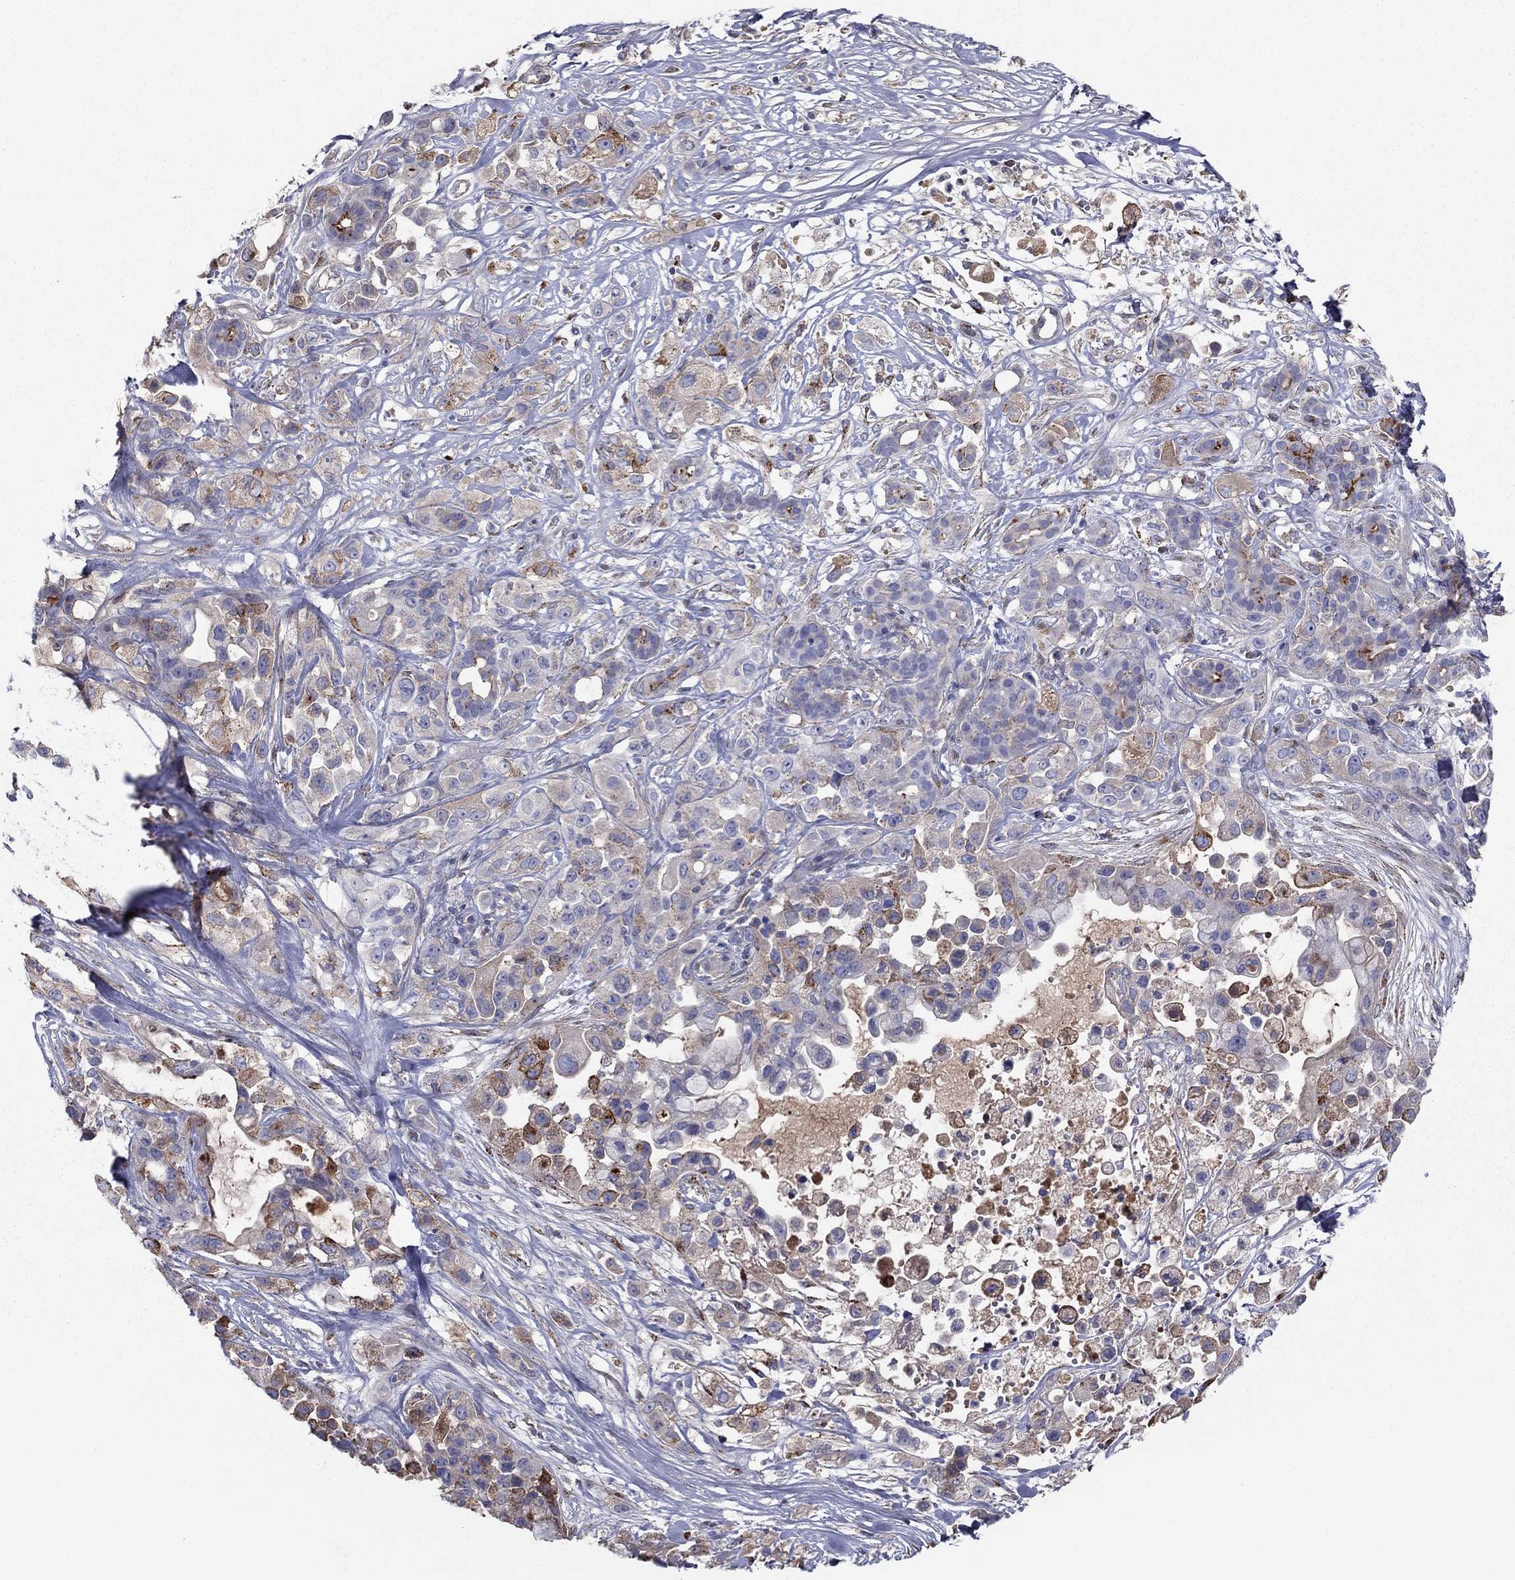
{"staining": {"intensity": "strong", "quantity": "<25%", "location": "cytoplasmic/membranous"}, "tissue": "pancreatic cancer", "cell_type": "Tumor cells", "image_type": "cancer", "snomed": [{"axis": "morphology", "description": "Adenocarcinoma, NOS"}, {"axis": "topography", "description": "Pancreas"}], "caption": "Immunohistochemistry (IHC) histopathology image of adenocarcinoma (pancreatic) stained for a protein (brown), which demonstrates medium levels of strong cytoplasmic/membranous positivity in approximately <25% of tumor cells.", "gene": "HPX", "patient": {"sex": "male", "age": 44}}